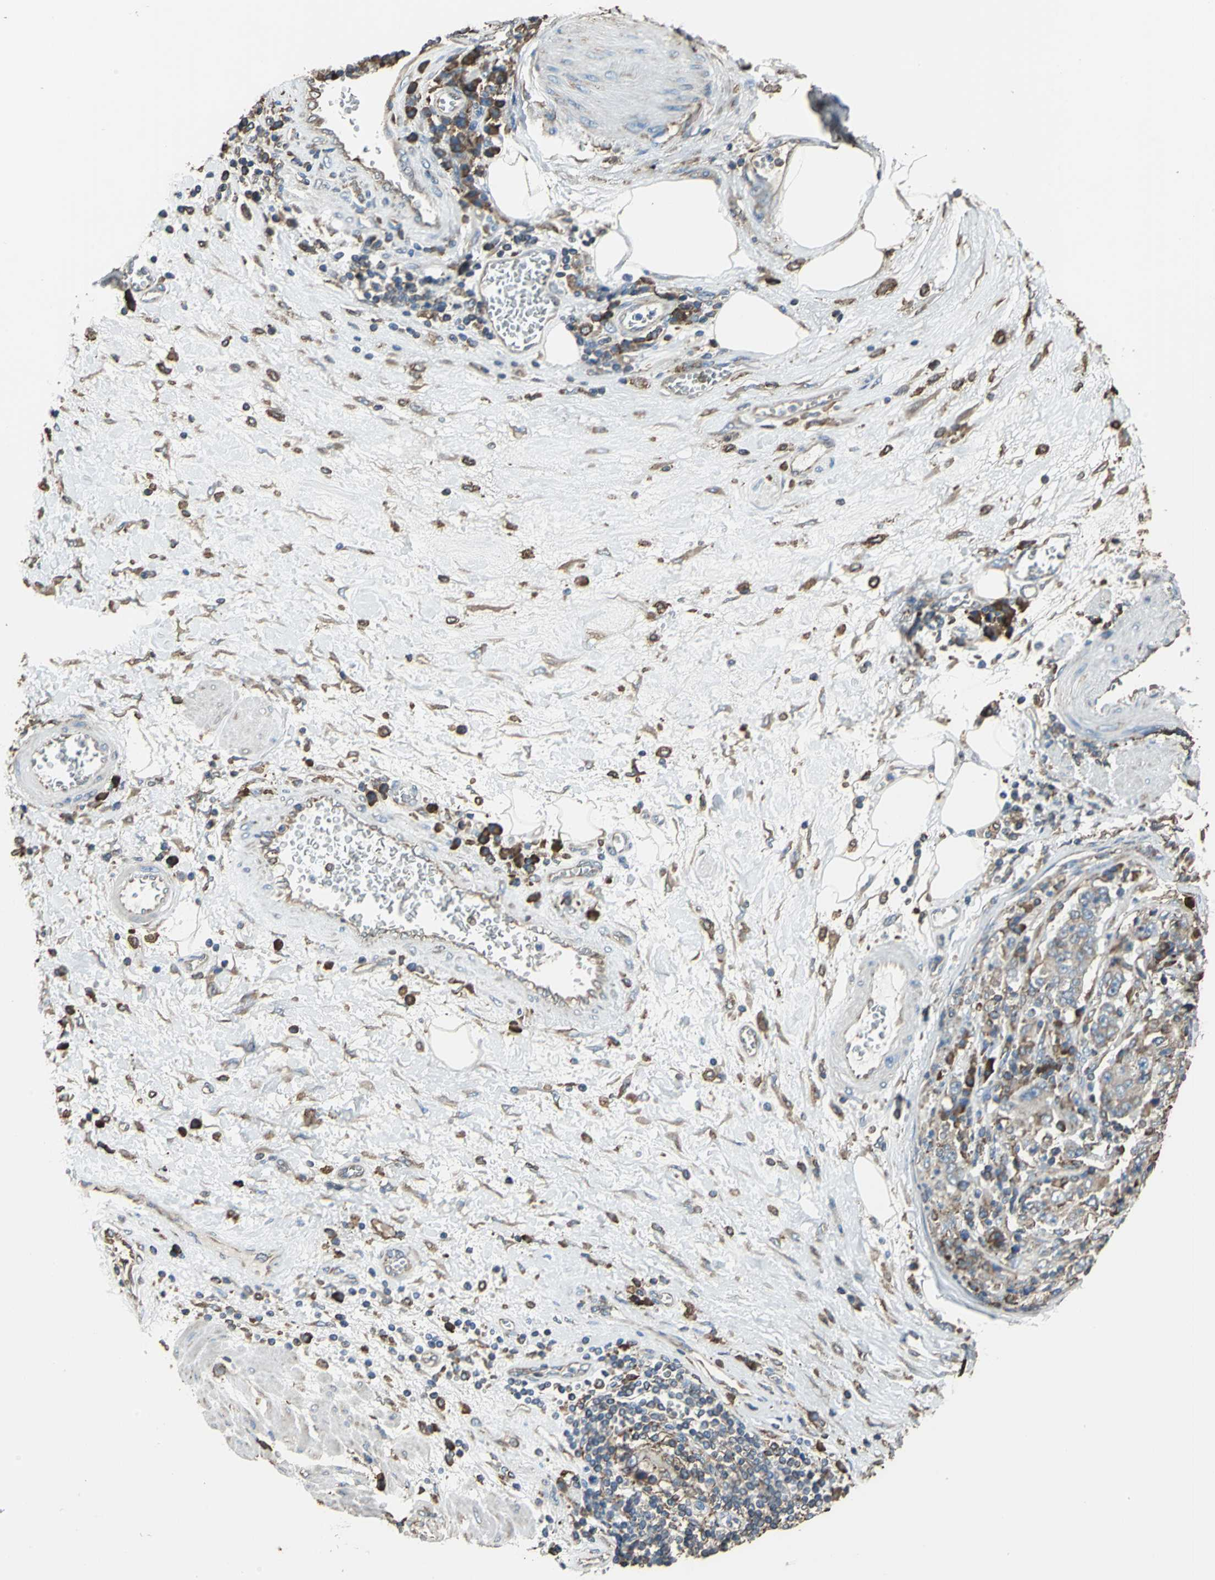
{"staining": {"intensity": "moderate", "quantity": ">75%", "location": "cytoplasmic/membranous"}, "tissue": "stomach cancer", "cell_type": "Tumor cells", "image_type": "cancer", "snomed": [{"axis": "morphology", "description": "Normal tissue, NOS"}, {"axis": "morphology", "description": "Adenocarcinoma, NOS"}, {"axis": "topography", "description": "Stomach, upper"}, {"axis": "topography", "description": "Stomach"}], "caption": "Immunohistochemistry (IHC) staining of stomach adenocarcinoma, which exhibits medium levels of moderate cytoplasmic/membranous expression in about >75% of tumor cells indicating moderate cytoplasmic/membranous protein staining. The staining was performed using DAB (brown) for protein detection and nuclei were counterstained in hematoxylin (blue).", "gene": "GPANK1", "patient": {"sex": "male", "age": 59}}